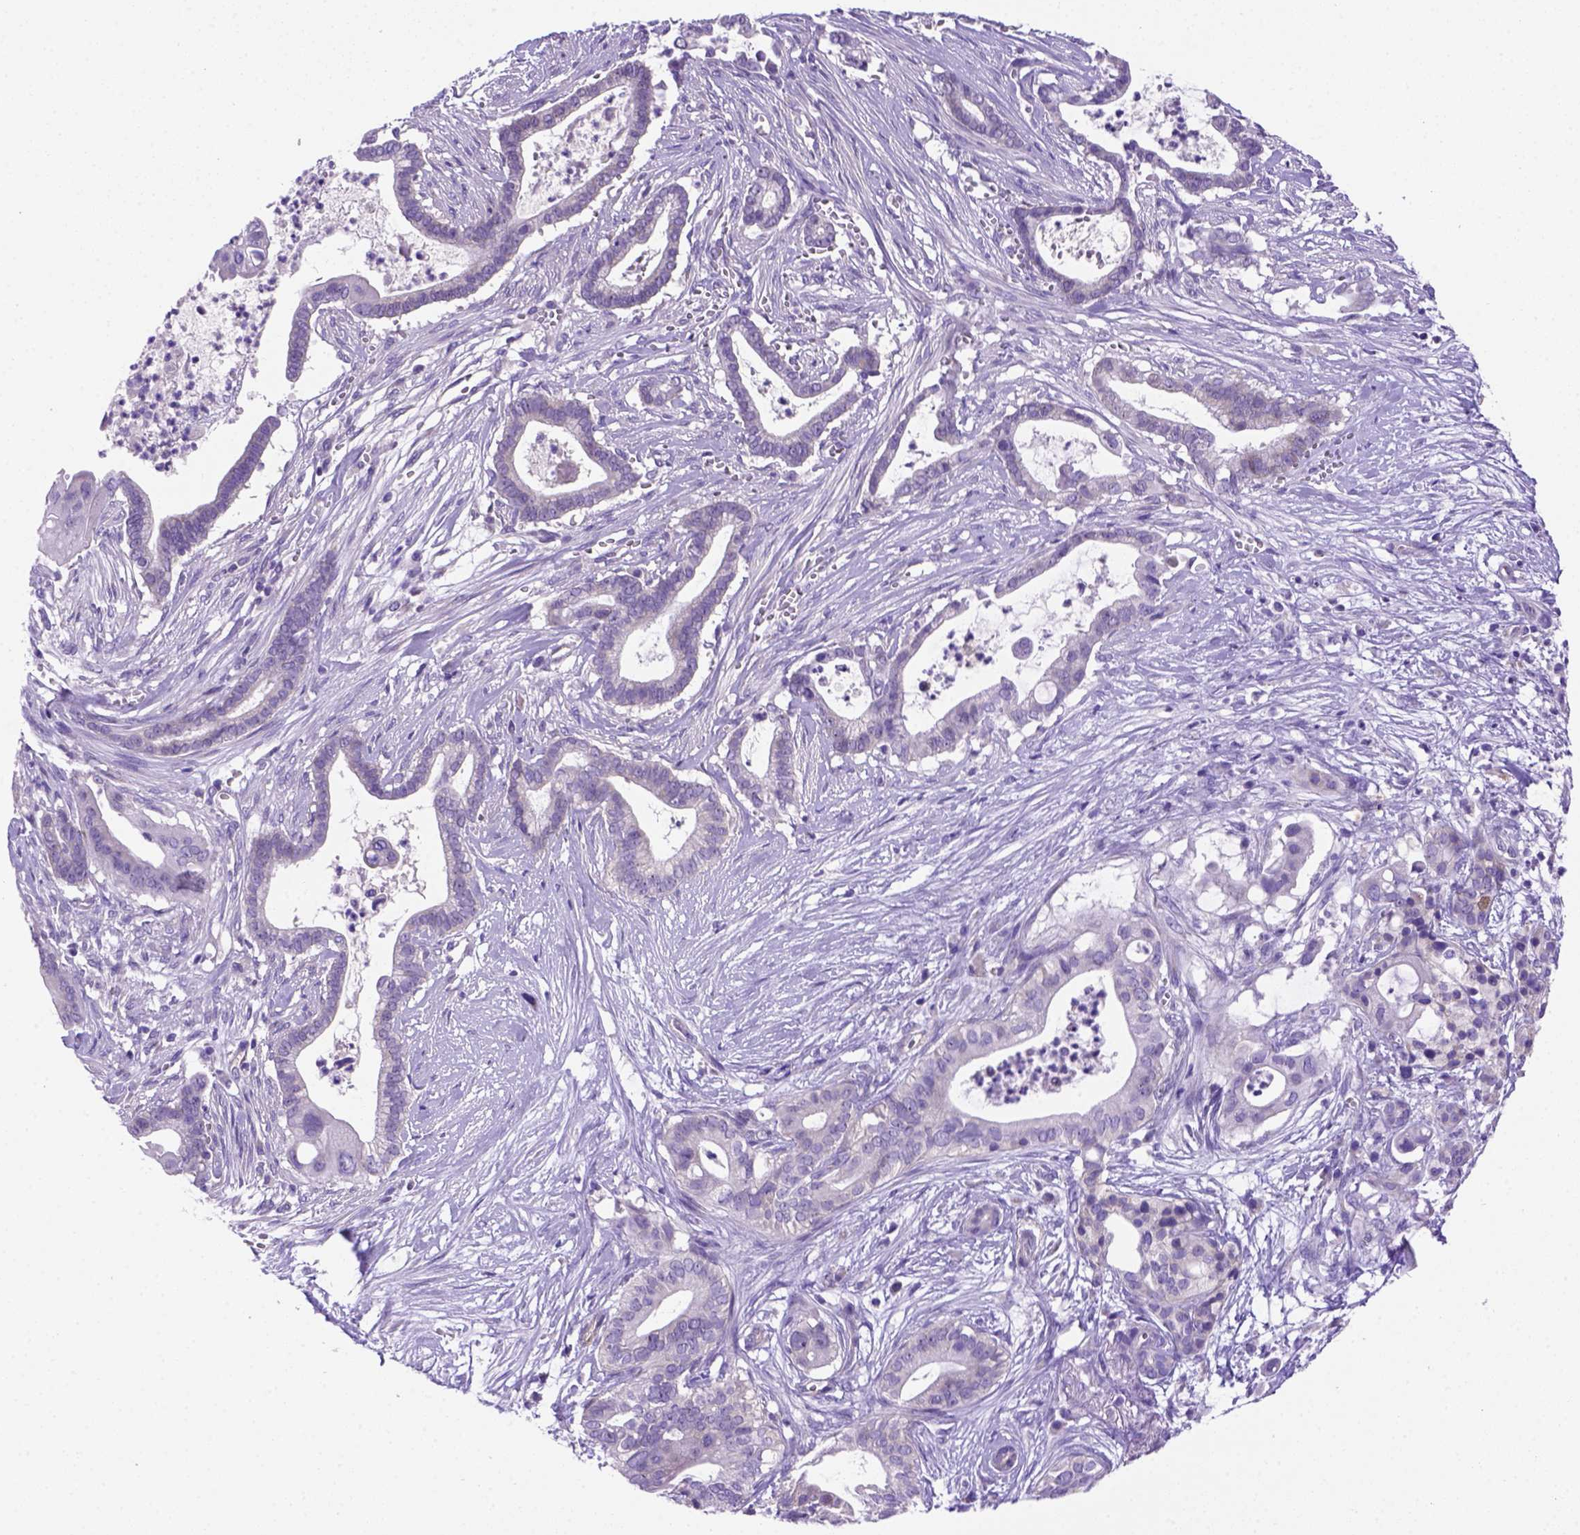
{"staining": {"intensity": "weak", "quantity": "<25%", "location": "cytoplasmic/membranous"}, "tissue": "pancreatic cancer", "cell_type": "Tumor cells", "image_type": "cancer", "snomed": [{"axis": "morphology", "description": "Adenocarcinoma, NOS"}, {"axis": "topography", "description": "Pancreas"}], "caption": "The image demonstrates no significant staining in tumor cells of pancreatic adenocarcinoma.", "gene": "FOXI1", "patient": {"sex": "male", "age": 61}}